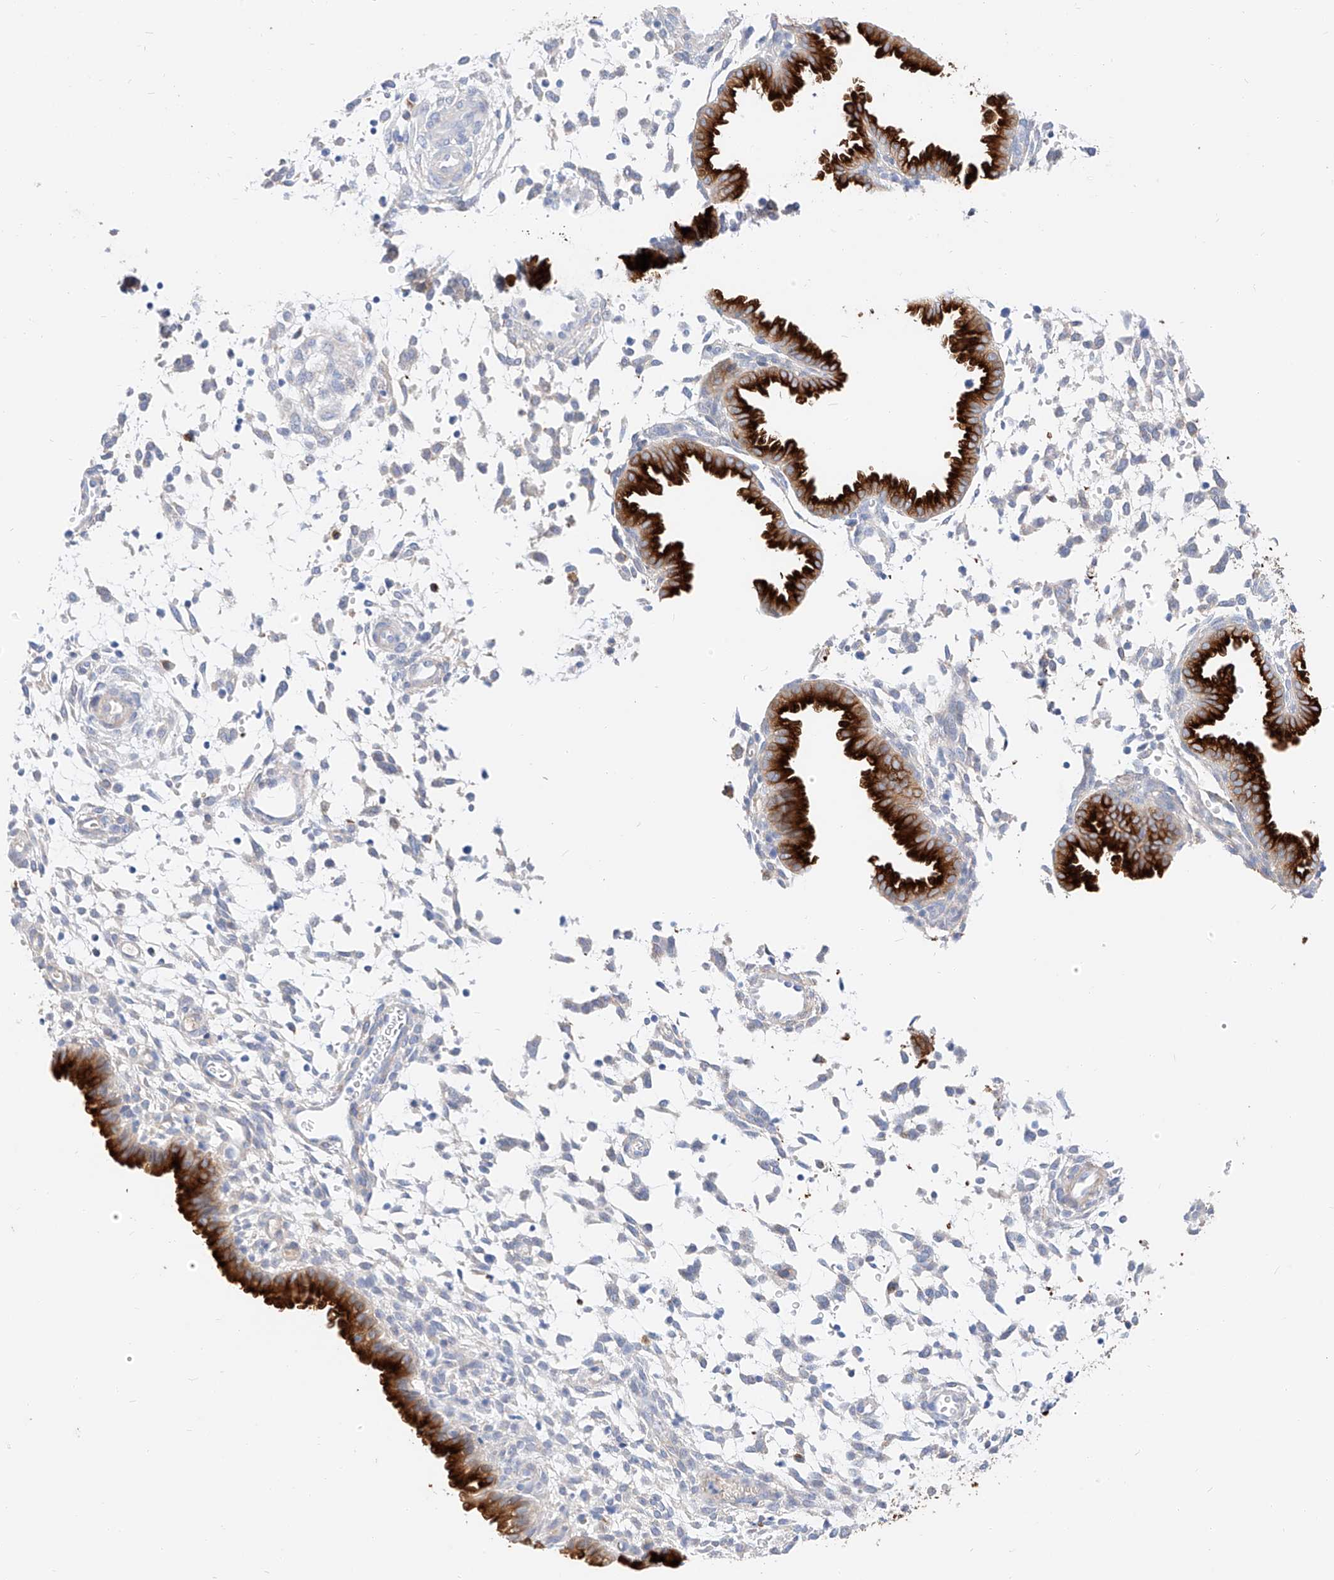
{"staining": {"intensity": "negative", "quantity": "none", "location": "none"}, "tissue": "endometrium", "cell_type": "Cells in endometrial stroma", "image_type": "normal", "snomed": [{"axis": "morphology", "description": "Normal tissue, NOS"}, {"axis": "topography", "description": "Endometrium"}], "caption": "DAB (3,3'-diaminobenzidine) immunohistochemical staining of normal human endometrium reveals no significant expression in cells in endometrial stroma.", "gene": "MAP7", "patient": {"sex": "female", "age": 33}}